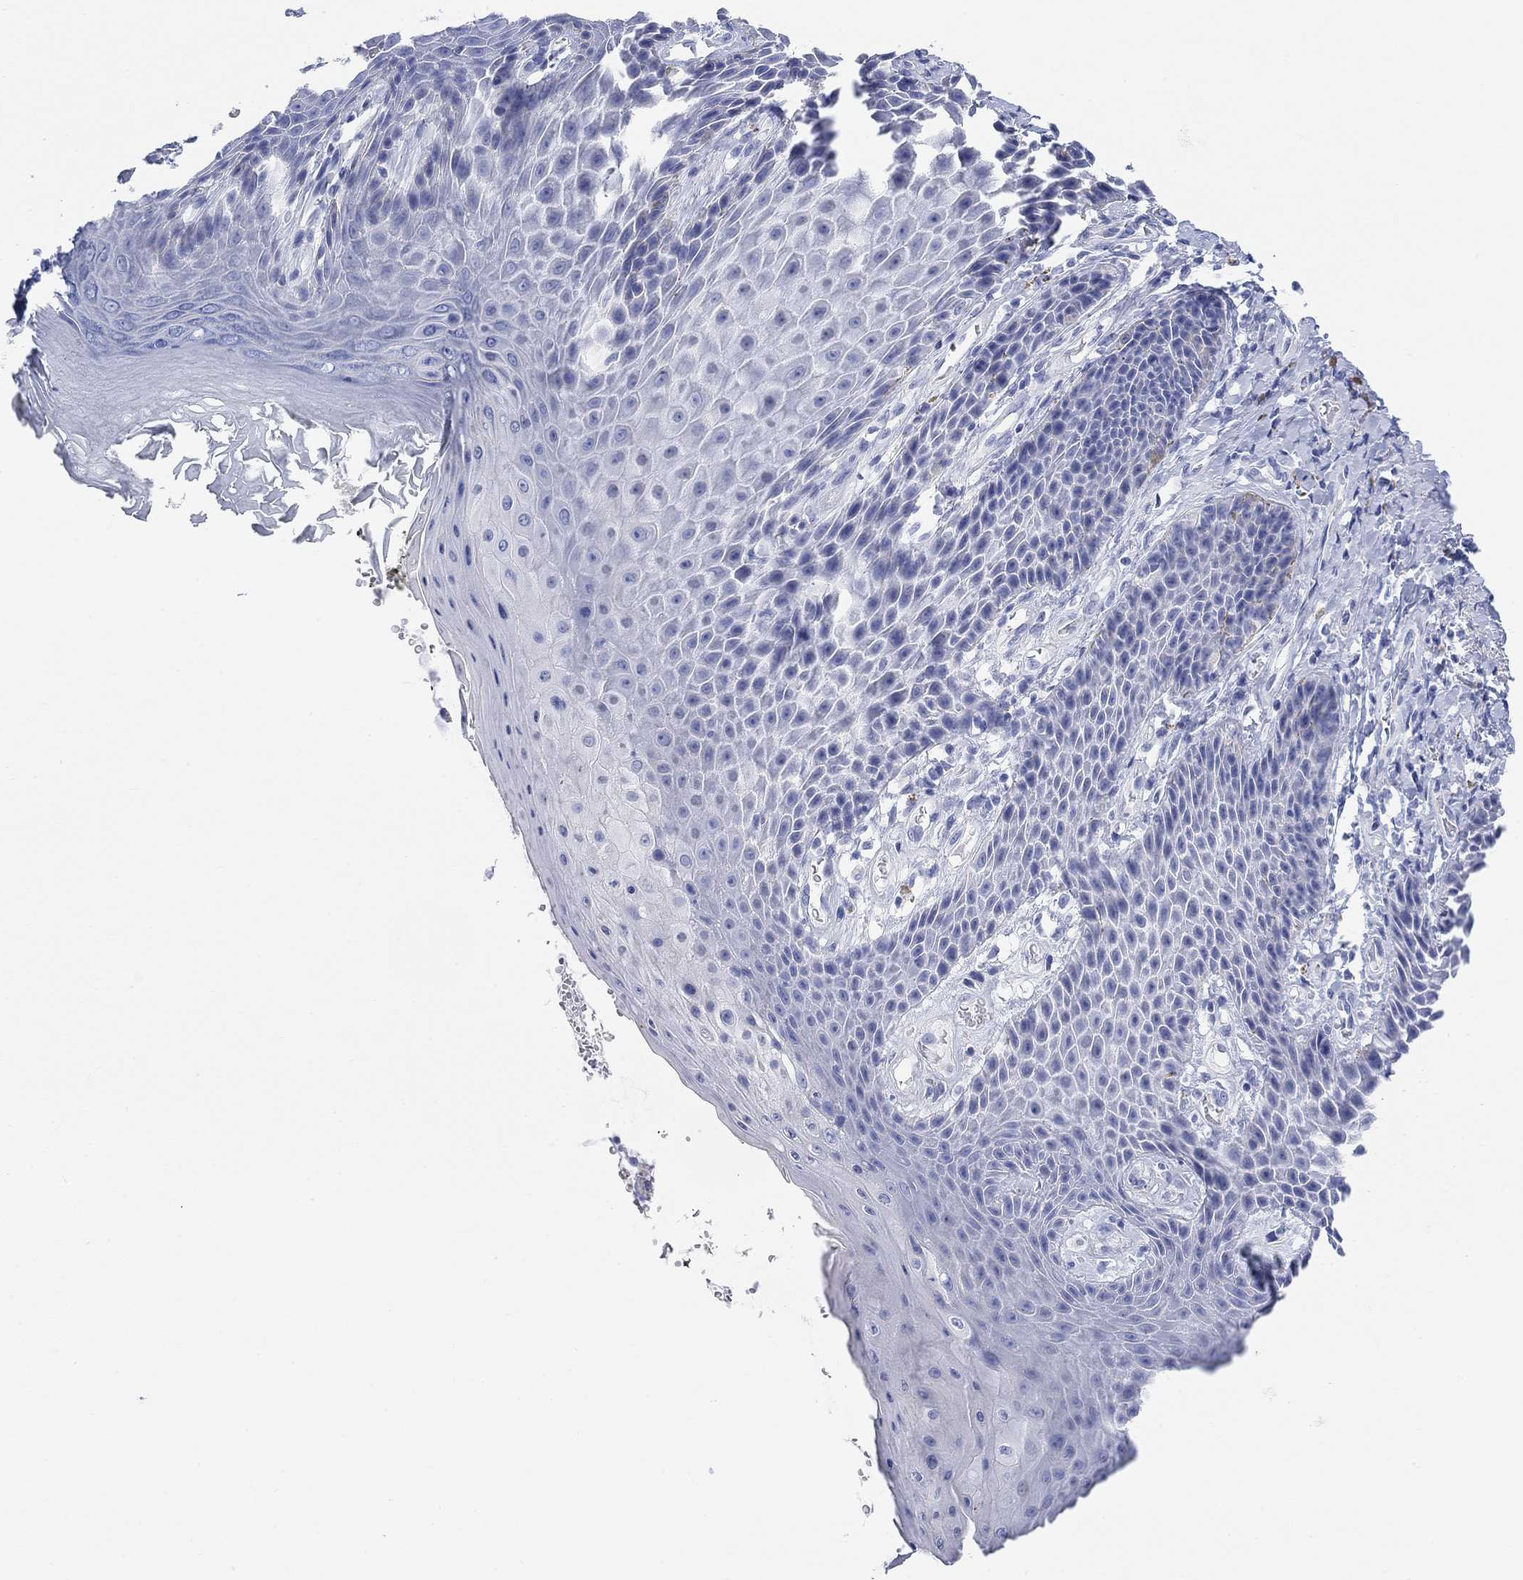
{"staining": {"intensity": "negative", "quantity": "none", "location": "none"}, "tissue": "skin", "cell_type": "Epidermal cells", "image_type": "normal", "snomed": [{"axis": "morphology", "description": "Normal tissue, NOS"}, {"axis": "topography", "description": "Skeletal muscle"}, {"axis": "topography", "description": "Anal"}, {"axis": "topography", "description": "Peripheral nerve tissue"}], "caption": "An immunohistochemistry histopathology image of benign skin is shown. There is no staining in epidermal cells of skin. (DAB (3,3'-diaminobenzidine) IHC, high magnification).", "gene": "XIRP2", "patient": {"sex": "male", "age": 53}}